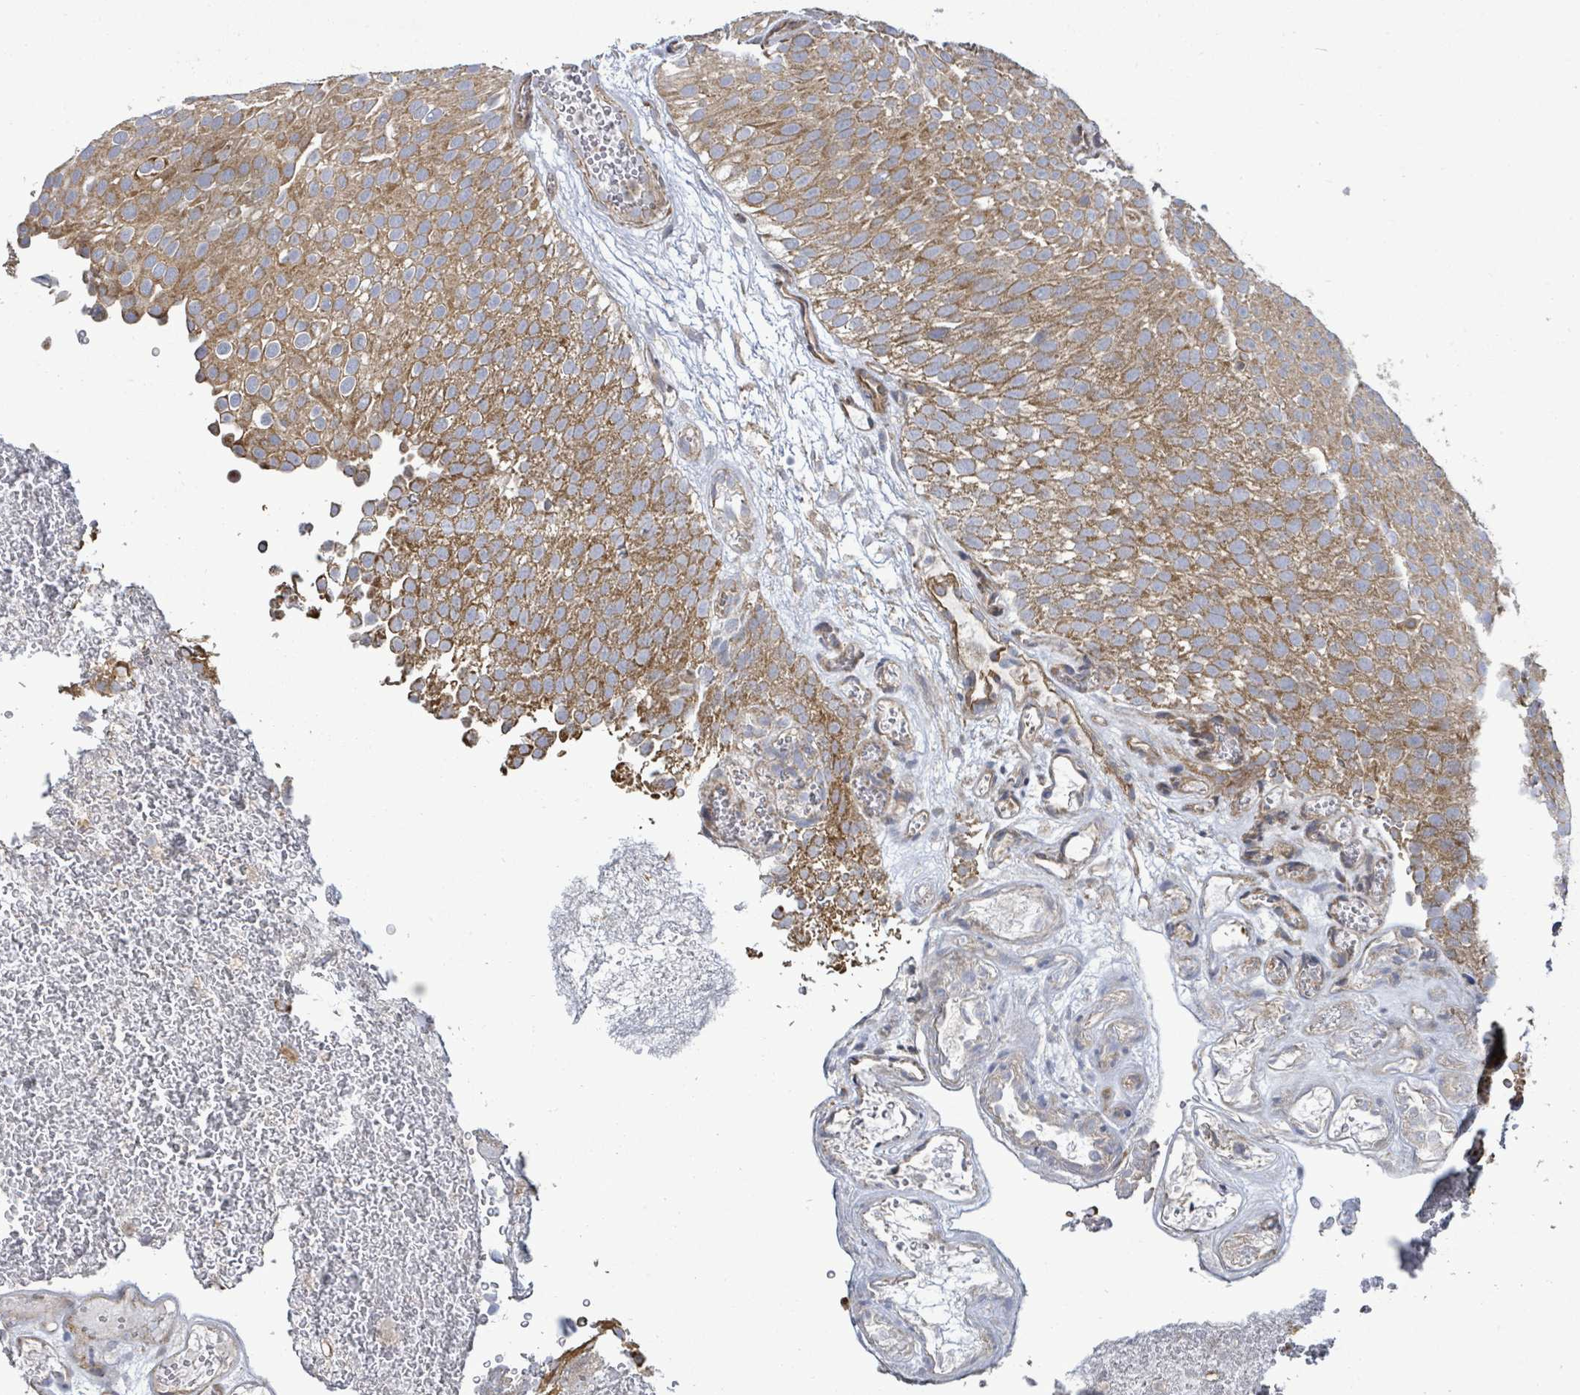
{"staining": {"intensity": "moderate", "quantity": ">75%", "location": "cytoplasmic/membranous"}, "tissue": "urothelial cancer", "cell_type": "Tumor cells", "image_type": "cancer", "snomed": [{"axis": "morphology", "description": "Urothelial carcinoma, Low grade"}, {"axis": "topography", "description": "Urinary bladder"}], "caption": "A high-resolution micrograph shows IHC staining of urothelial cancer, which displays moderate cytoplasmic/membranous staining in about >75% of tumor cells. (IHC, brightfield microscopy, high magnification).", "gene": "KBTBD11", "patient": {"sex": "male", "age": 78}}